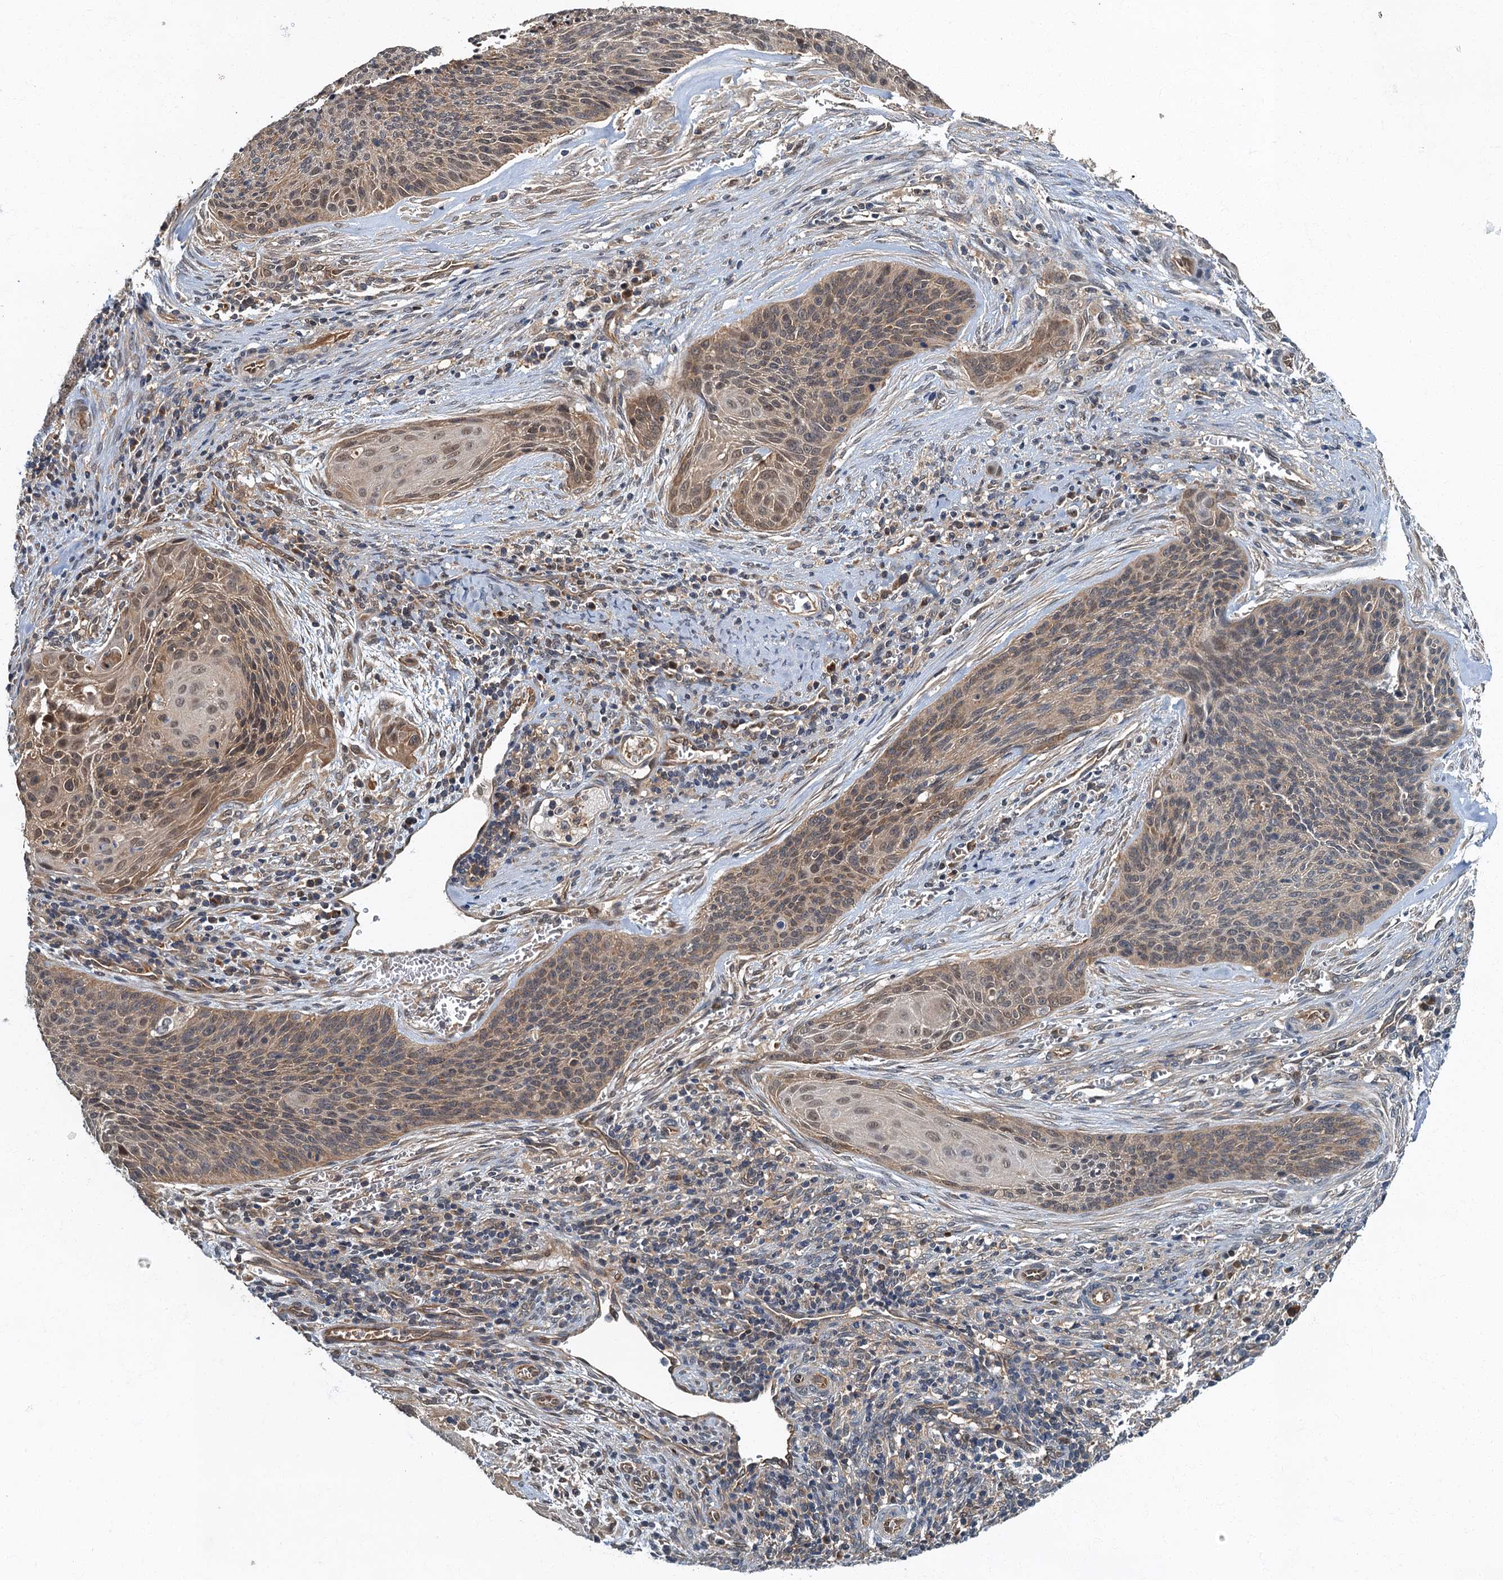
{"staining": {"intensity": "moderate", "quantity": "25%-75%", "location": "cytoplasmic/membranous,nuclear"}, "tissue": "cervical cancer", "cell_type": "Tumor cells", "image_type": "cancer", "snomed": [{"axis": "morphology", "description": "Squamous cell carcinoma, NOS"}, {"axis": "topography", "description": "Cervix"}], "caption": "Immunohistochemical staining of human cervical squamous cell carcinoma reveals medium levels of moderate cytoplasmic/membranous and nuclear positivity in approximately 25%-75% of tumor cells. The protein is stained brown, and the nuclei are stained in blue (DAB (3,3'-diaminobenzidine) IHC with brightfield microscopy, high magnification).", "gene": "TBCK", "patient": {"sex": "female", "age": 55}}